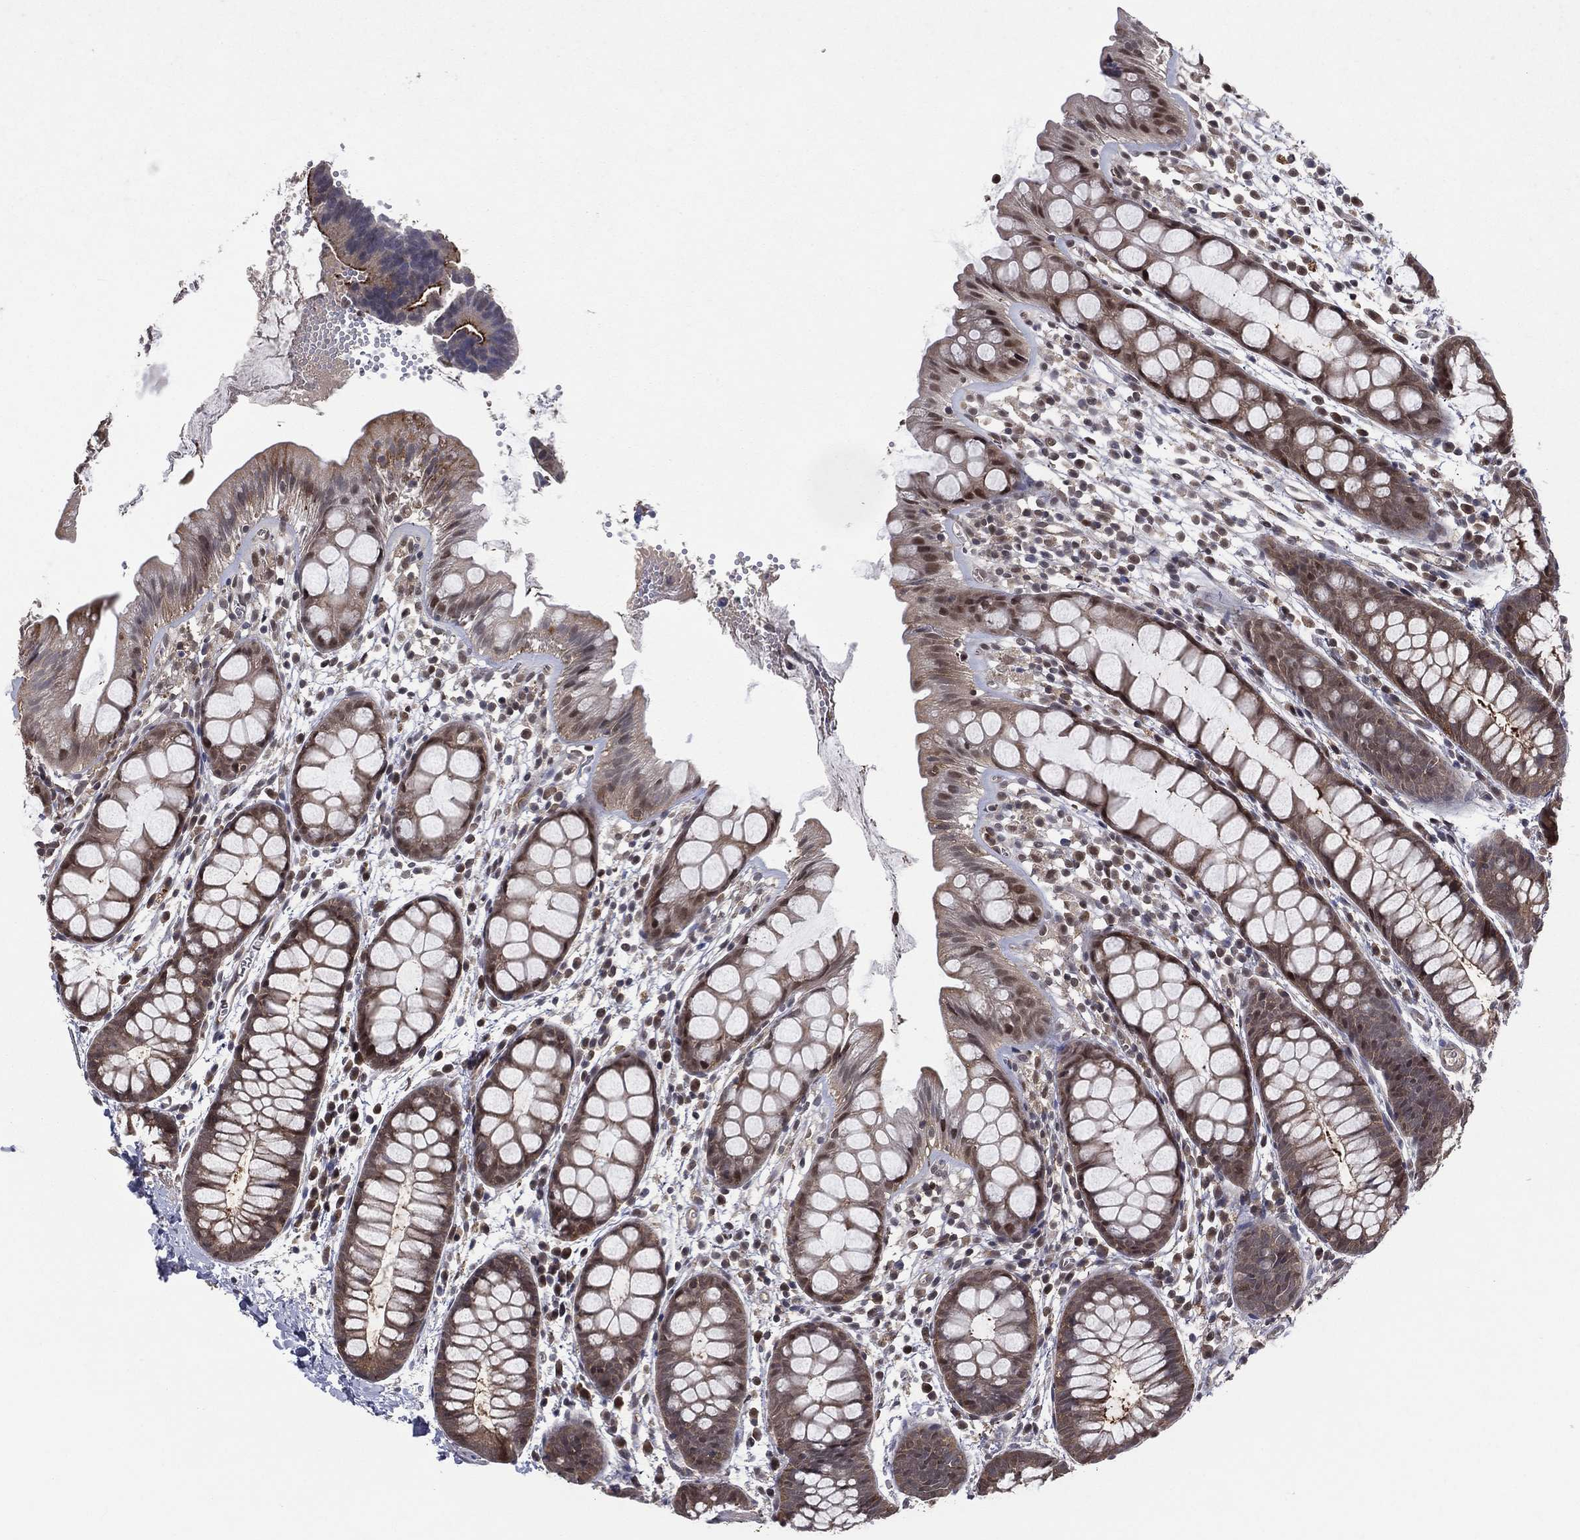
{"staining": {"intensity": "moderate", "quantity": "25%-75%", "location": "nuclear"}, "tissue": "rectum", "cell_type": "Glandular cells", "image_type": "normal", "snomed": [{"axis": "morphology", "description": "Normal tissue, NOS"}, {"axis": "topography", "description": "Rectum"}], "caption": "Brown immunohistochemical staining in unremarkable human rectum demonstrates moderate nuclear staining in approximately 25%-75% of glandular cells.", "gene": "ICOSLG", "patient": {"sex": "male", "age": 57}}